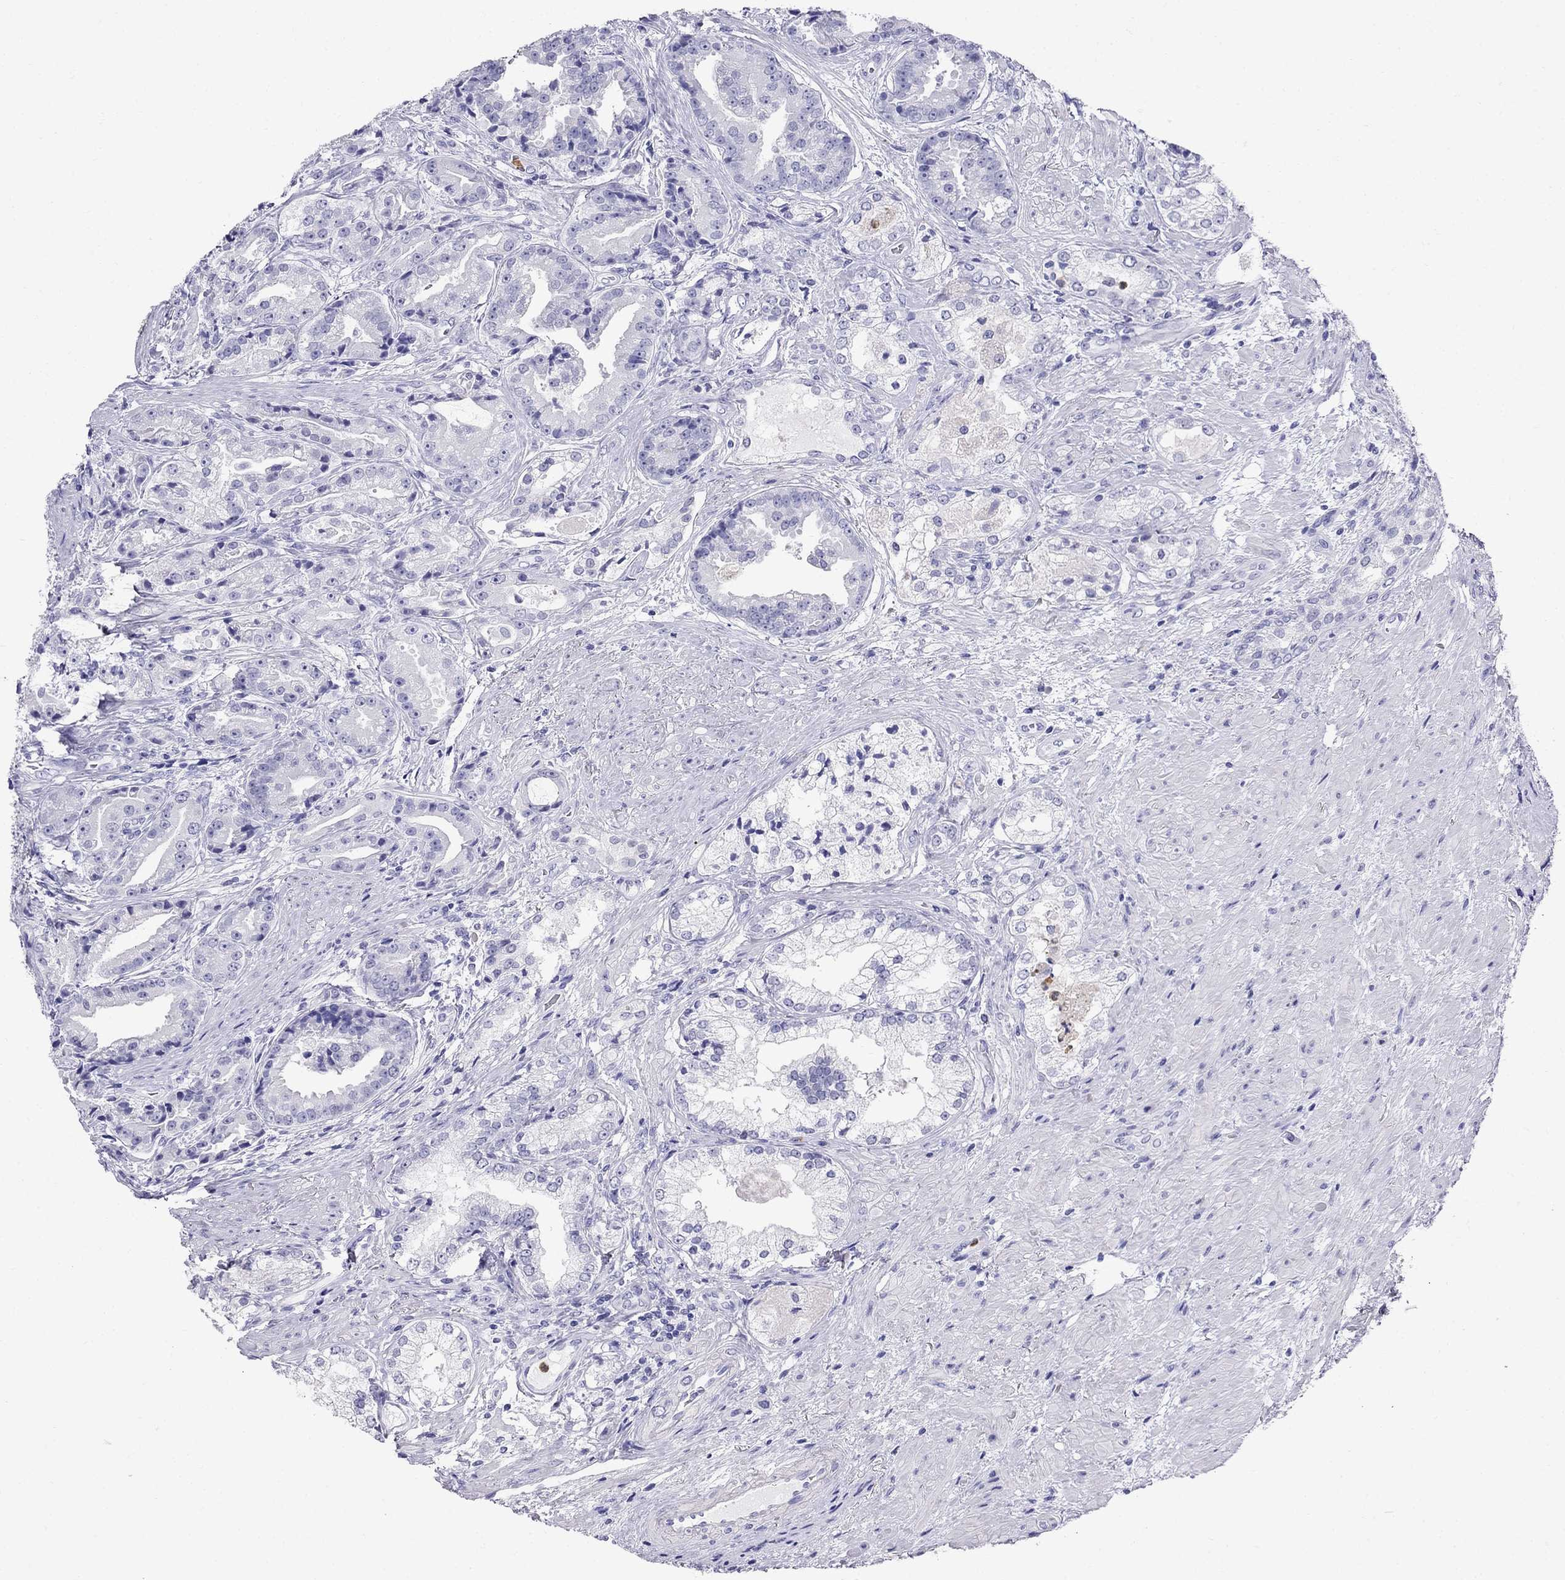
{"staining": {"intensity": "negative", "quantity": "none", "location": "none"}, "tissue": "prostate cancer", "cell_type": "Tumor cells", "image_type": "cancer", "snomed": [{"axis": "morphology", "description": "Adenocarcinoma, NOS"}, {"axis": "morphology", "description": "Adenocarcinoma, High grade"}, {"axis": "topography", "description": "Prostate"}], "caption": "Prostate adenocarcinoma (high-grade) was stained to show a protein in brown. There is no significant expression in tumor cells.", "gene": "PPP1R36", "patient": {"sex": "male", "age": 64}}